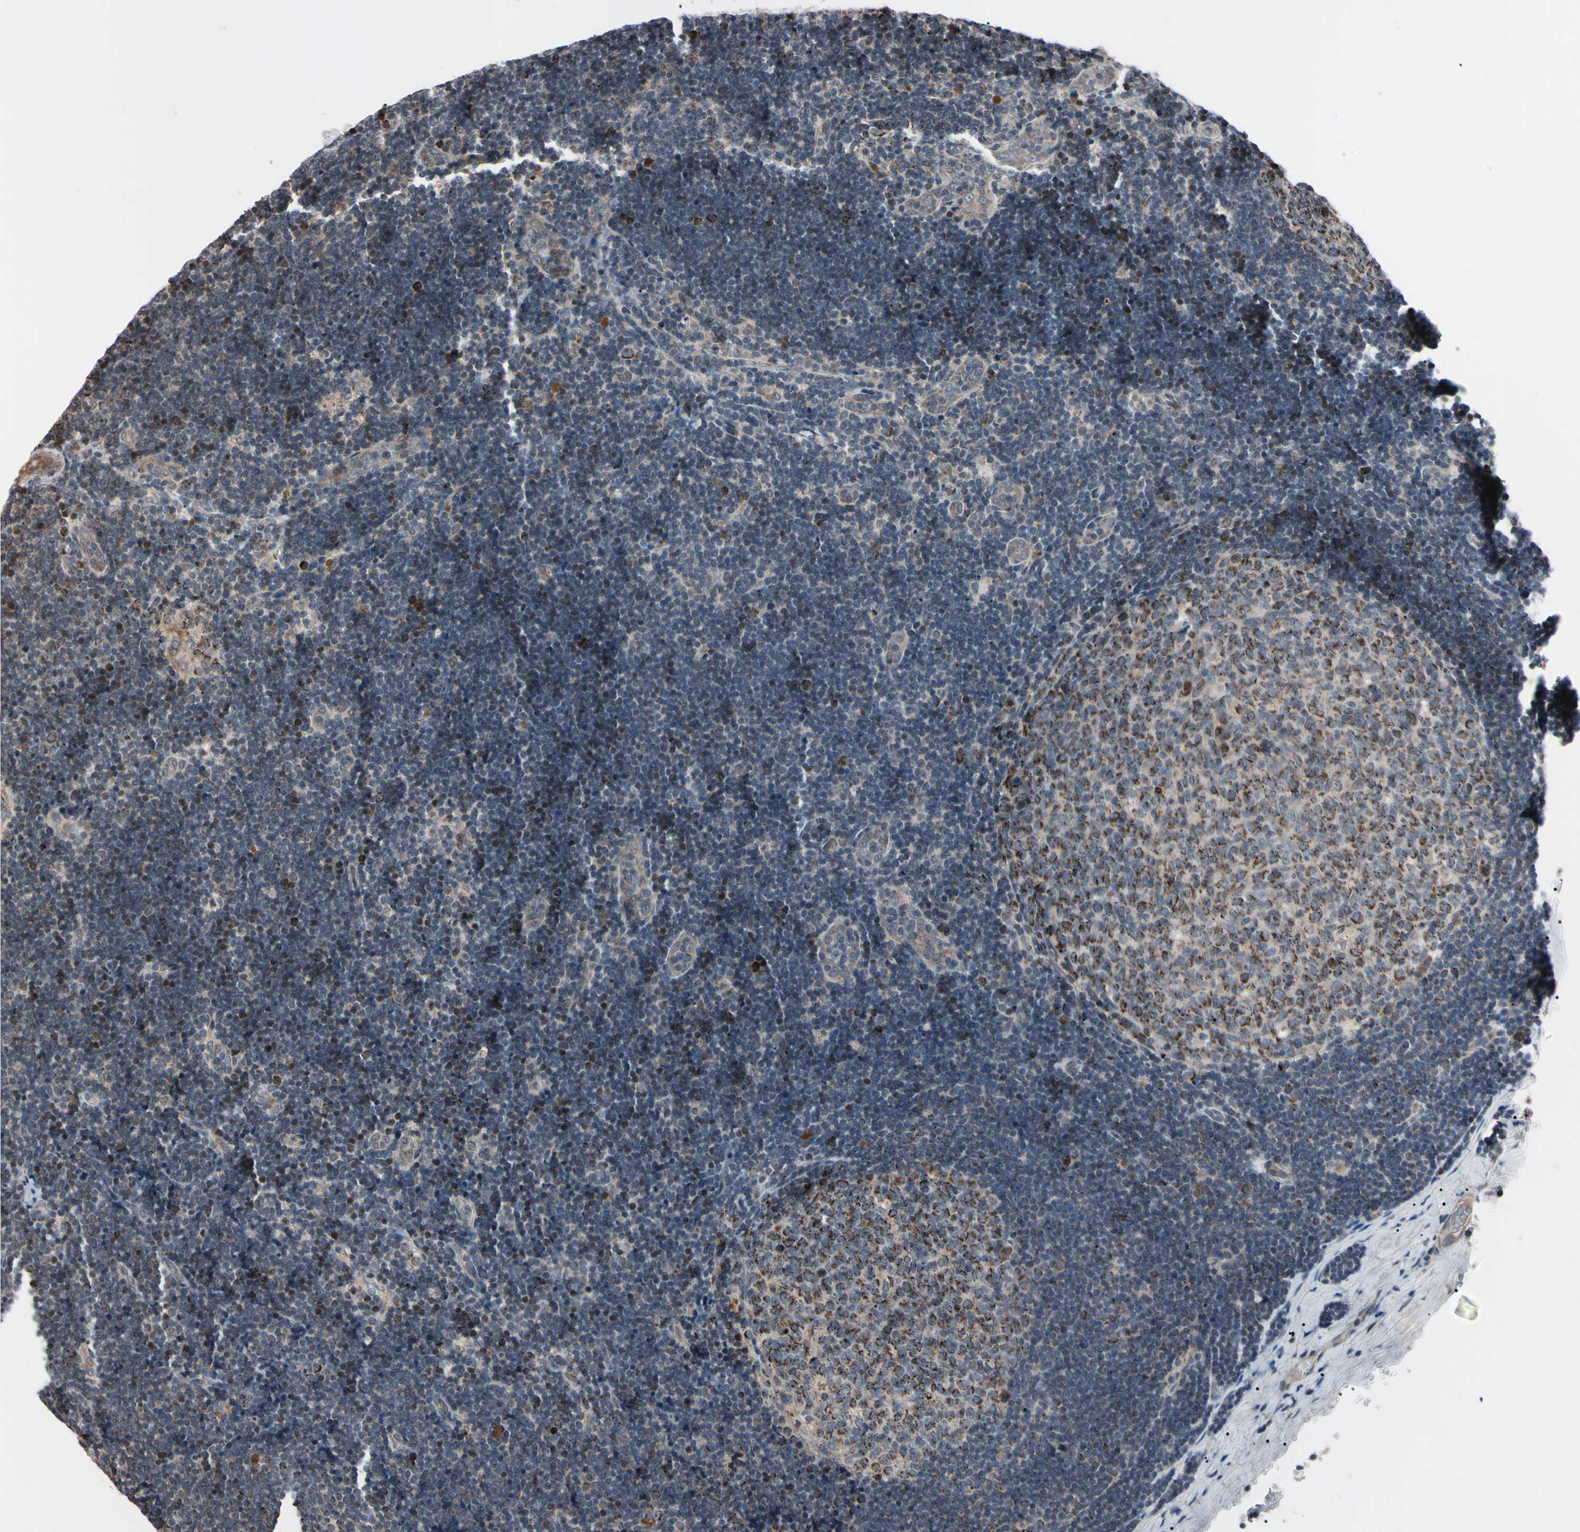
{"staining": {"intensity": "strong", "quantity": "<25%", "location": "cytoplasmic/membranous"}, "tissue": "lymph node", "cell_type": "Germinal center cells", "image_type": "normal", "snomed": [{"axis": "morphology", "description": "Normal tissue, NOS"}, {"axis": "topography", "description": "Lymph node"}], "caption": "High-magnification brightfield microscopy of benign lymph node stained with DAB (brown) and counterstained with hematoxylin (blue). germinal center cells exhibit strong cytoplasmic/membranous staining is identified in approximately<25% of cells. The protein of interest is stained brown, and the nuclei are stained in blue (DAB (3,3'-diaminobenzidine) IHC with brightfield microscopy, high magnification).", "gene": "TNFRSF1A", "patient": {"sex": "female", "age": 14}}